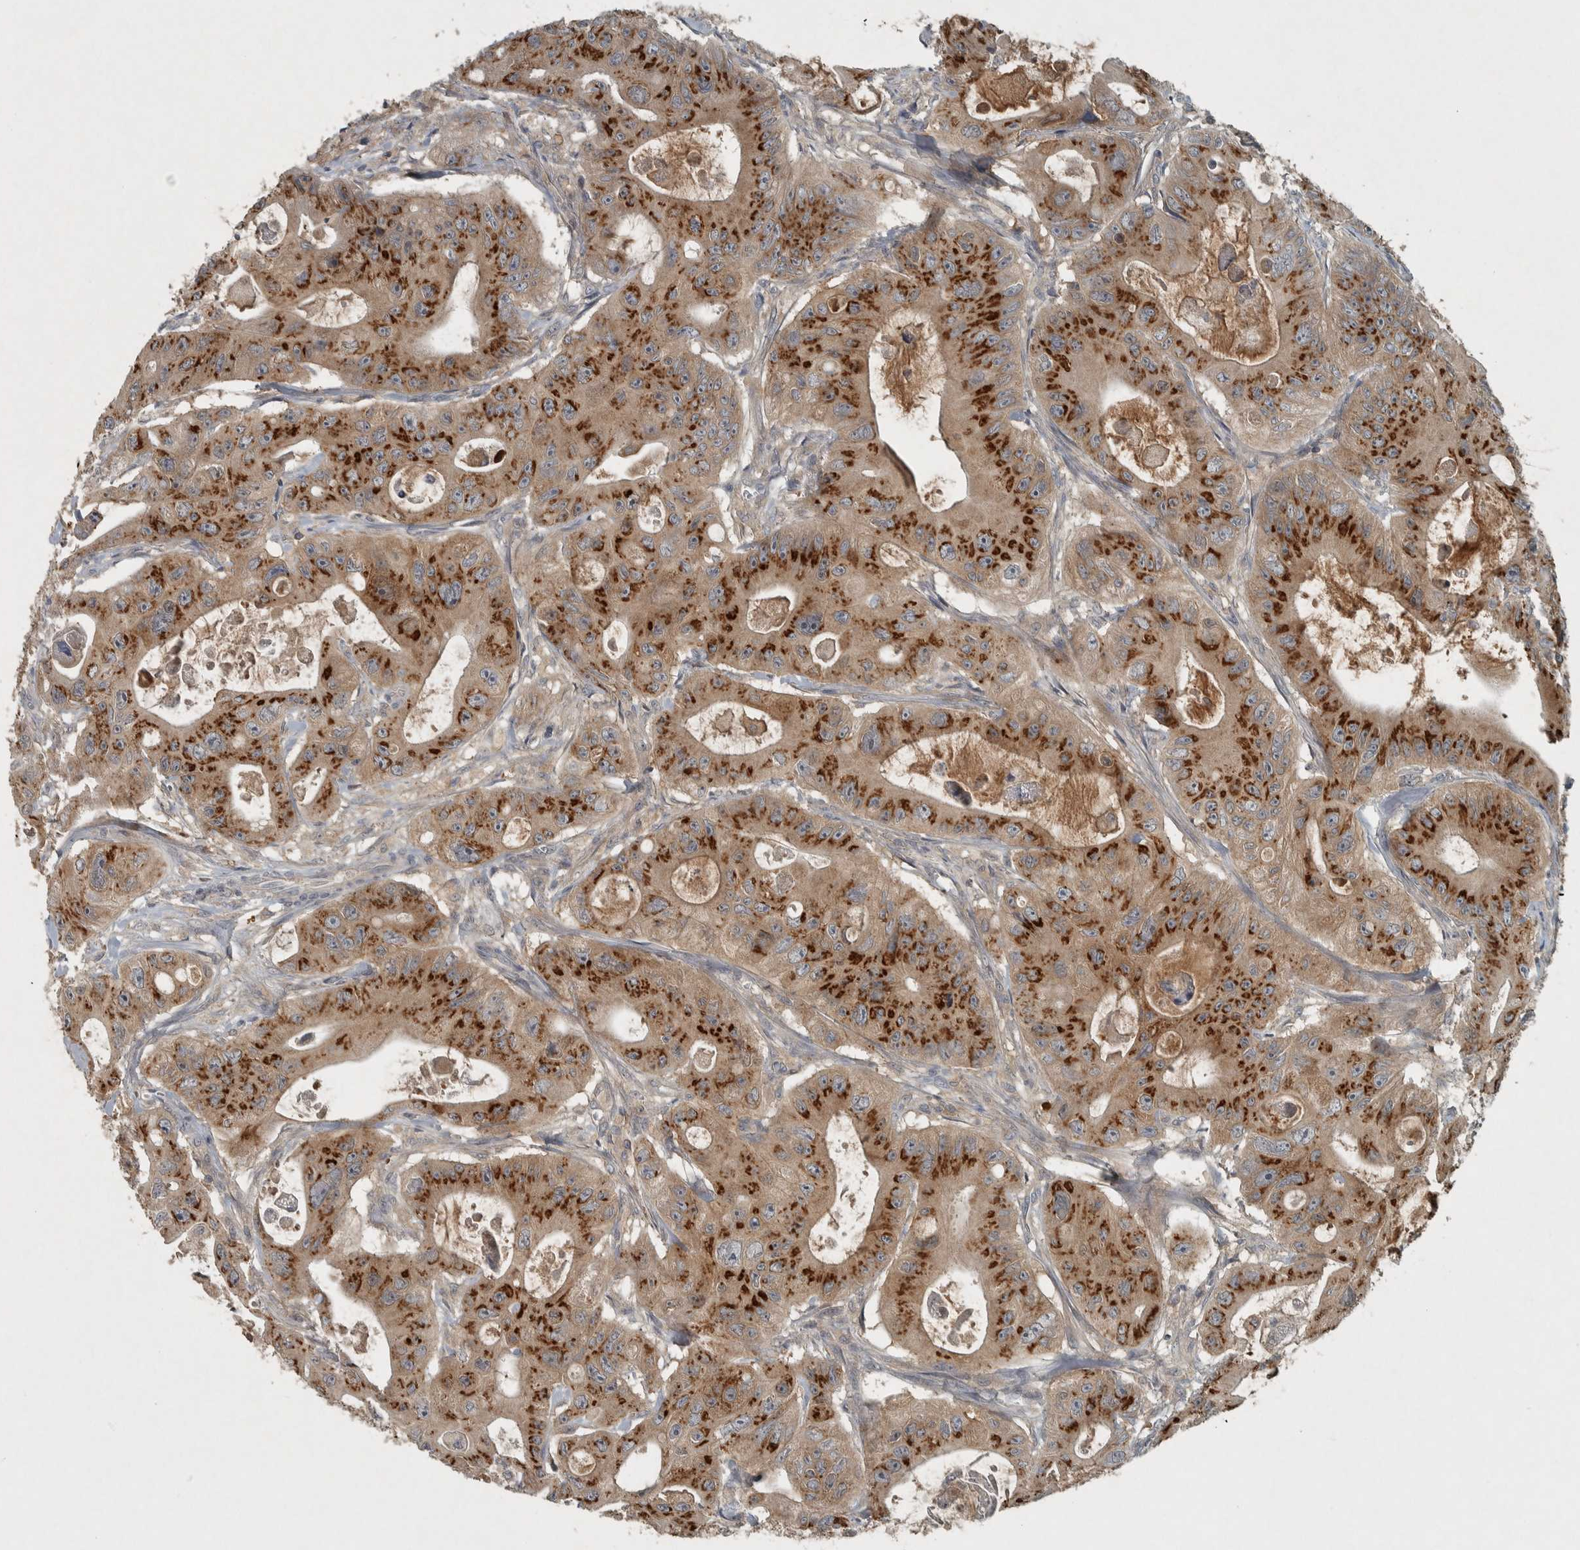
{"staining": {"intensity": "strong", "quantity": ">75%", "location": "cytoplasmic/membranous"}, "tissue": "colorectal cancer", "cell_type": "Tumor cells", "image_type": "cancer", "snomed": [{"axis": "morphology", "description": "Adenocarcinoma, NOS"}, {"axis": "topography", "description": "Colon"}], "caption": "Immunohistochemical staining of colorectal cancer displays high levels of strong cytoplasmic/membranous staining in about >75% of tumor cells. The staining was performed using DAB (3,3'-diaminobenzidine), with brown indicating positive protein expression. Nuclei are stained blue with hematoxylin.", "gene": "CLCN2", "patient": {"sex": "female", "age": 46}}